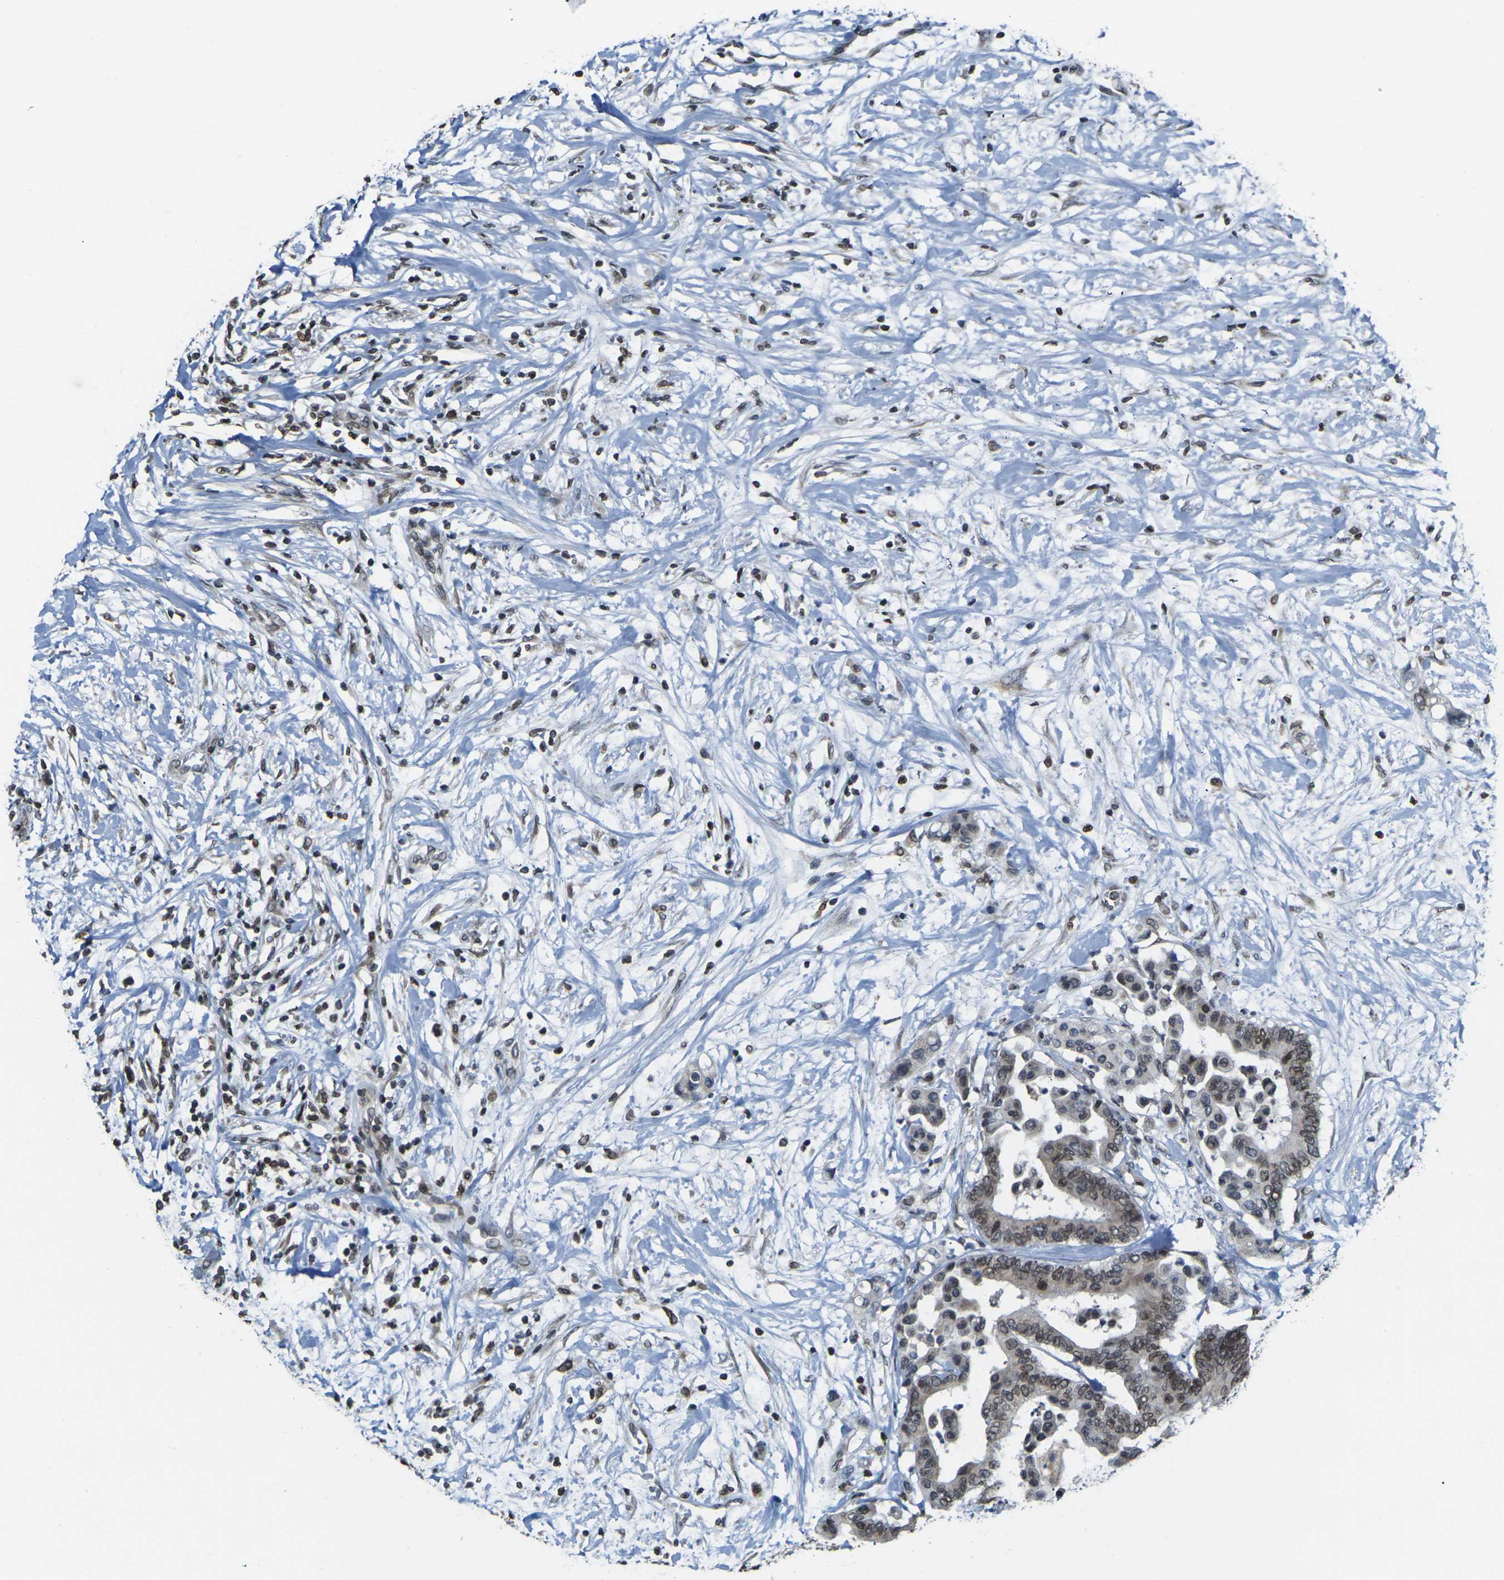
{"staining": {"intensity": "moderate", "quantity": ">75%", "location": "cytoplasmic/membranous,nuclear"}, "tissue": "colorectal cancer", "cell_type": "Tumor cells", "image_type": "cancer", "snomed": [{"axis": "morphology", "description": "Normal tissue, NOS"}, {"axis": "morphology", "description": "Adenocarcinoma, NOS"}, {"axis": "topography", "description": "Colon"}], "caption": "Colorectal cancer tissue reveals moderate cytoplasmic/membranous and nuclear positivity in approximately >75% of tumor cells", "gene": "BRDT", "patient": {"sex": "male", "age": 82}}